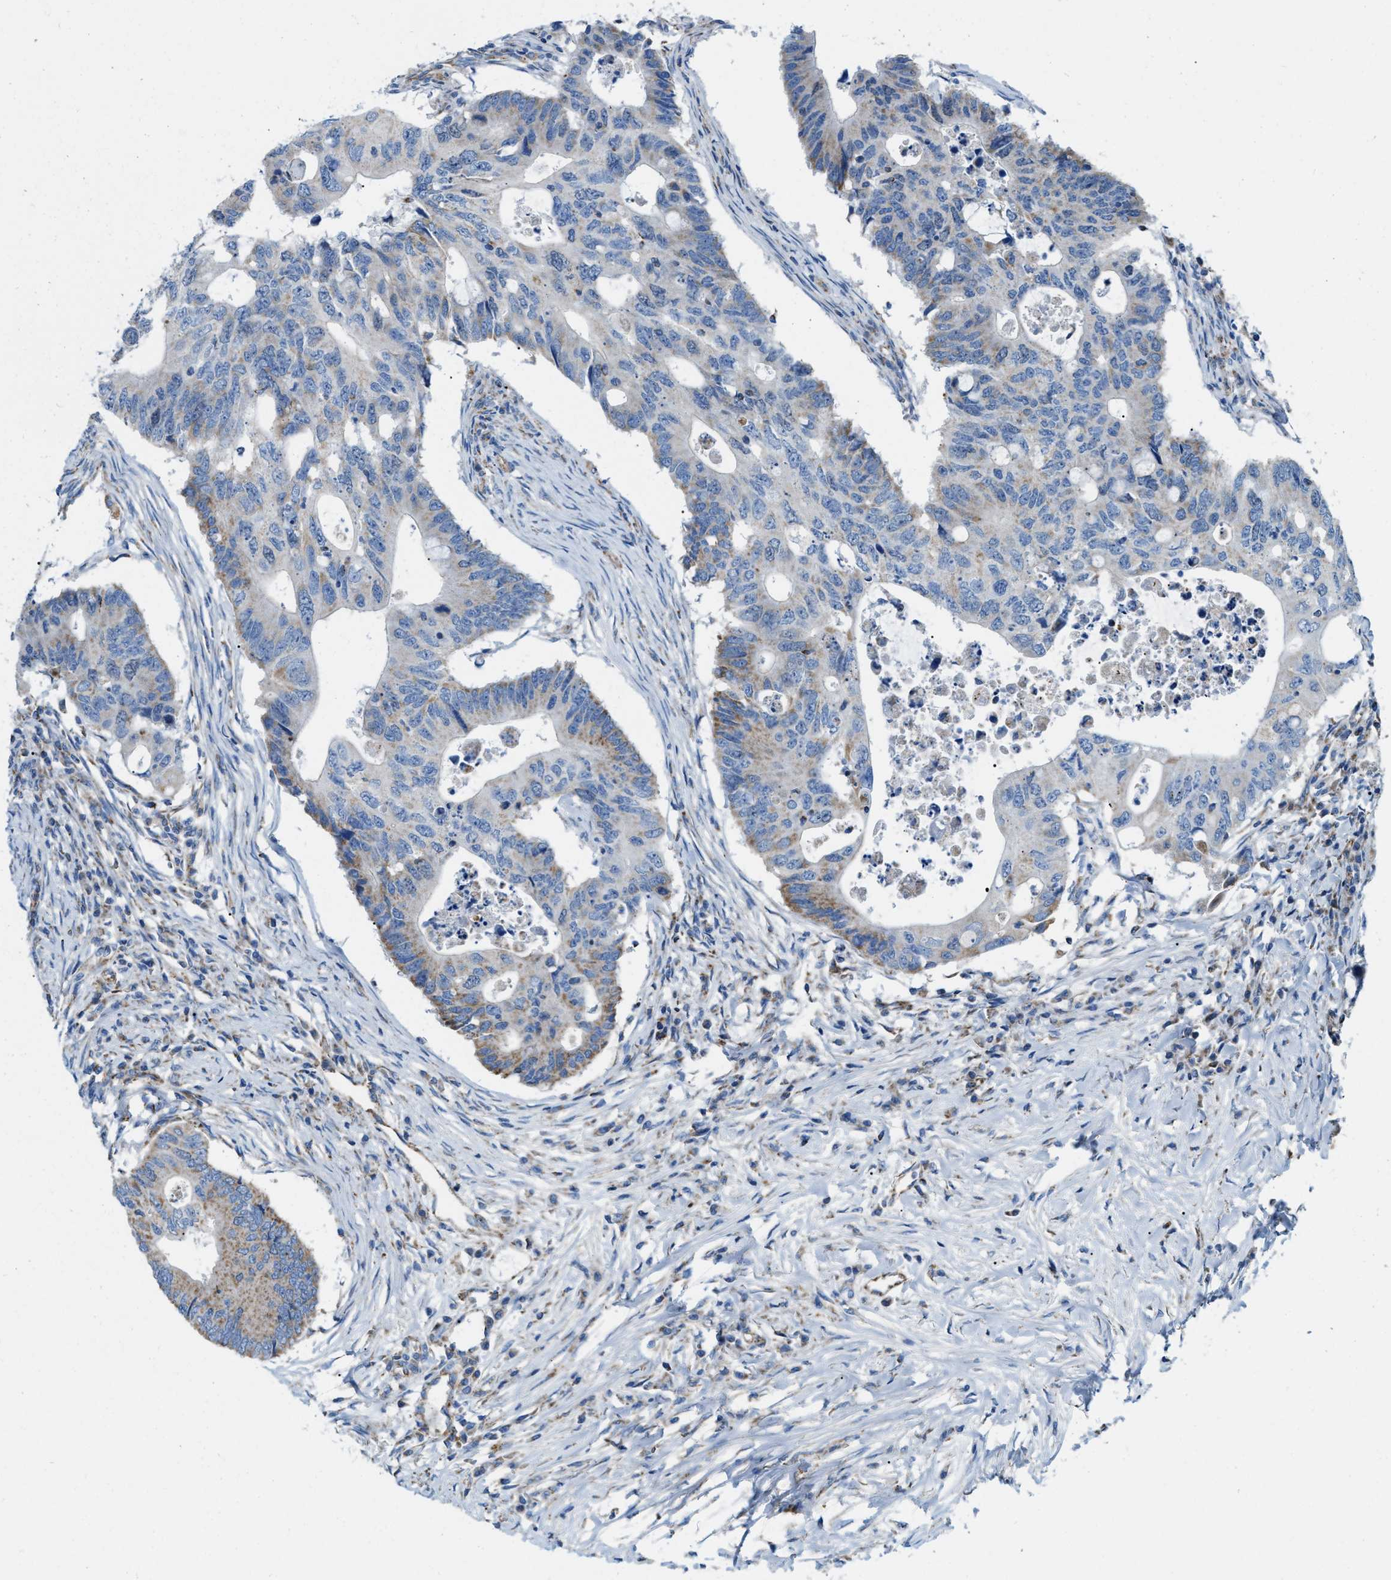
{"staining": {"intensity": "moderate", "quantity": "<25%", "location": "cytoplasmic/membranous"}, "tissue": "colorectal cancer", "cell_type": "Tumor cells", "image_type": "cancer", "snomed": [{"axis": "morphology", "description": "Adenocarcinoma, NOS"}, {"axis": "topography", "description": "Colon"}], "caption": "Immunohistochemical staining of human colorectal adenocarcinoma shows low levels of moderate cytoplasmic/membranous staining in approximately <25% of tumor cells.", "gene": "JADE1", "patient": {"sex": "male", "age": 71}}